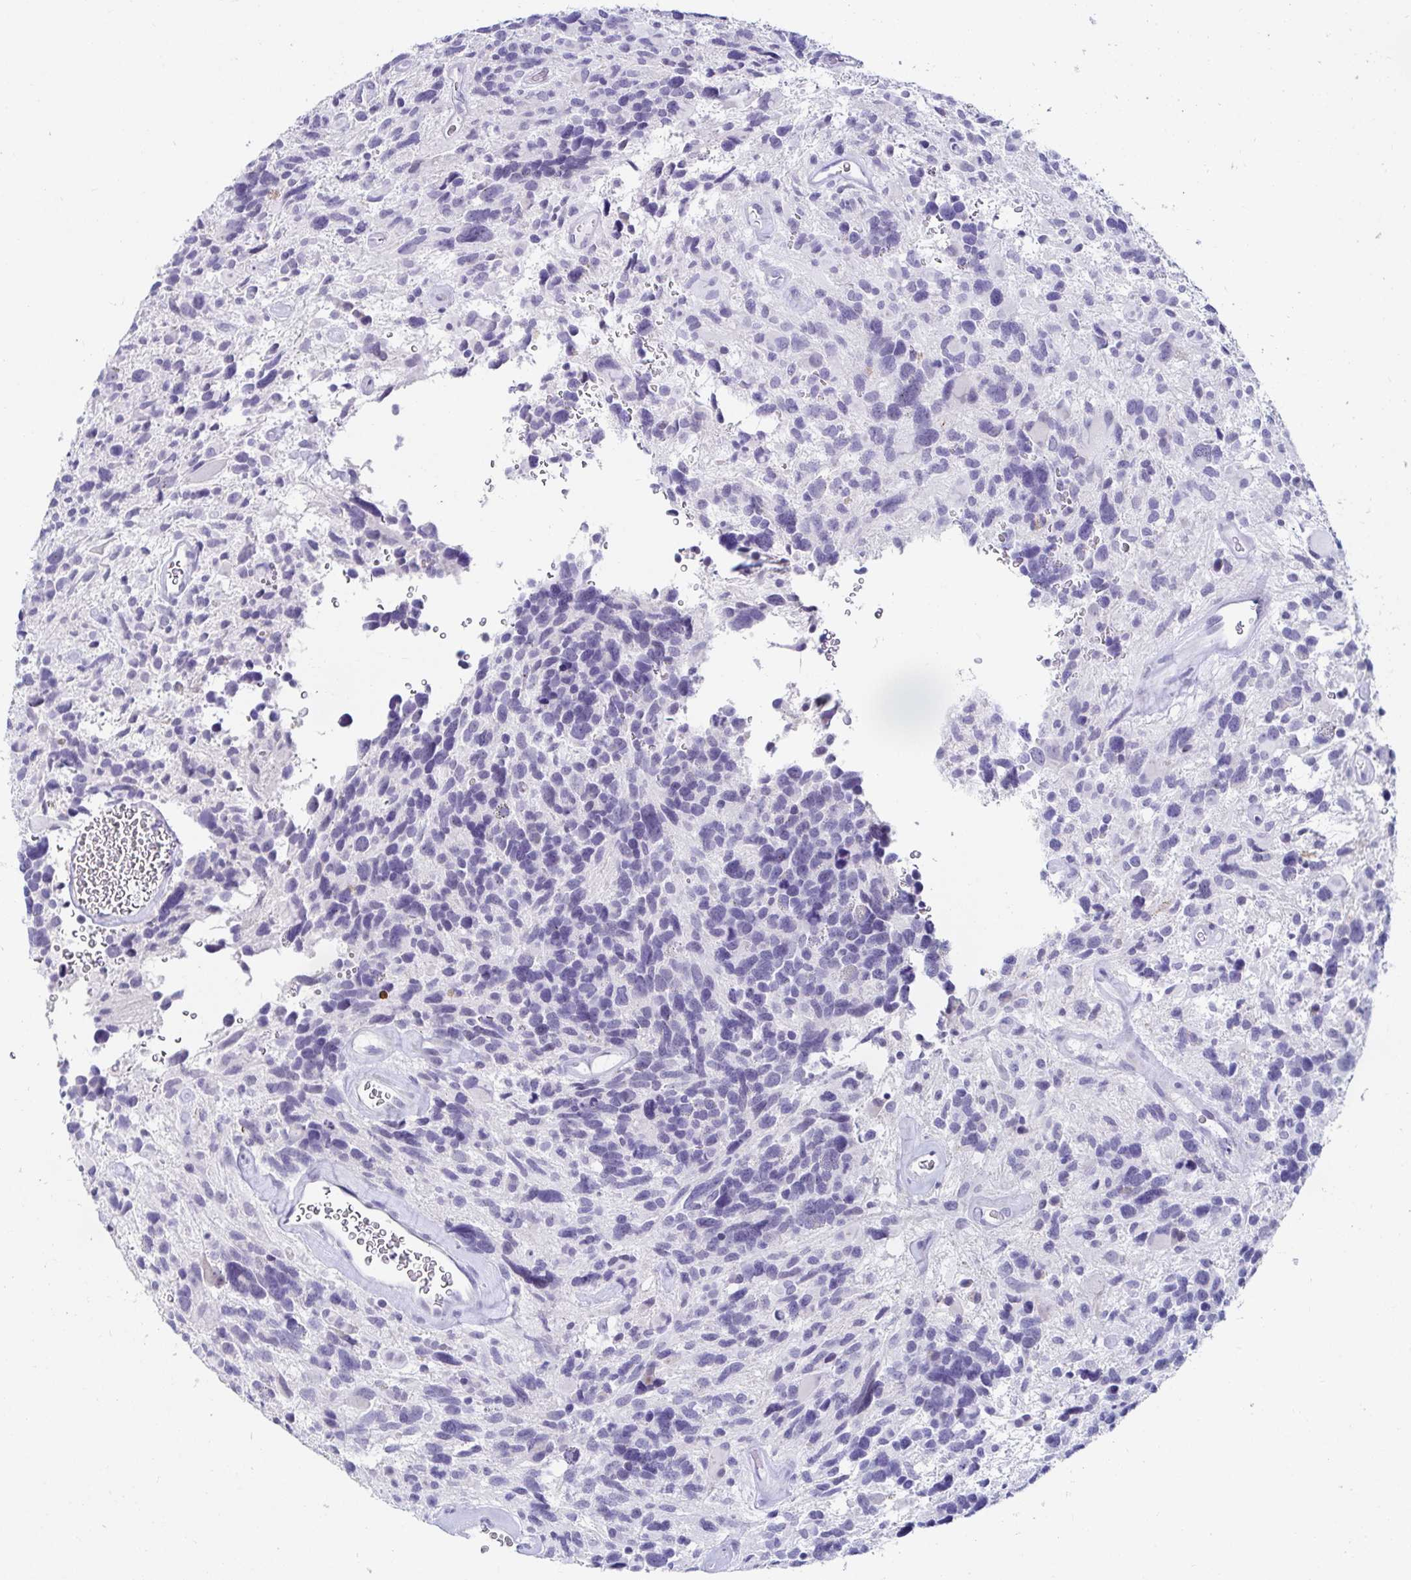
{"staining": {"intensity": "negative", "quantity": "none", "location": "none"}, "tissue": "glioma", "cell_type": "Tumor cells", "image_type": "cancer", "snomed": [{"axis": "morphology", "description": "Glioma, malignant, High grade"}, {"axis": "topography", "description": "Brain"}], "caption": "High power microscopy image of an IHC histopathology image of glioma, revealing no significant positivity in tumor cells.", "gene": "OR10K1", "patient": {"sex": "male", "age": 49}}